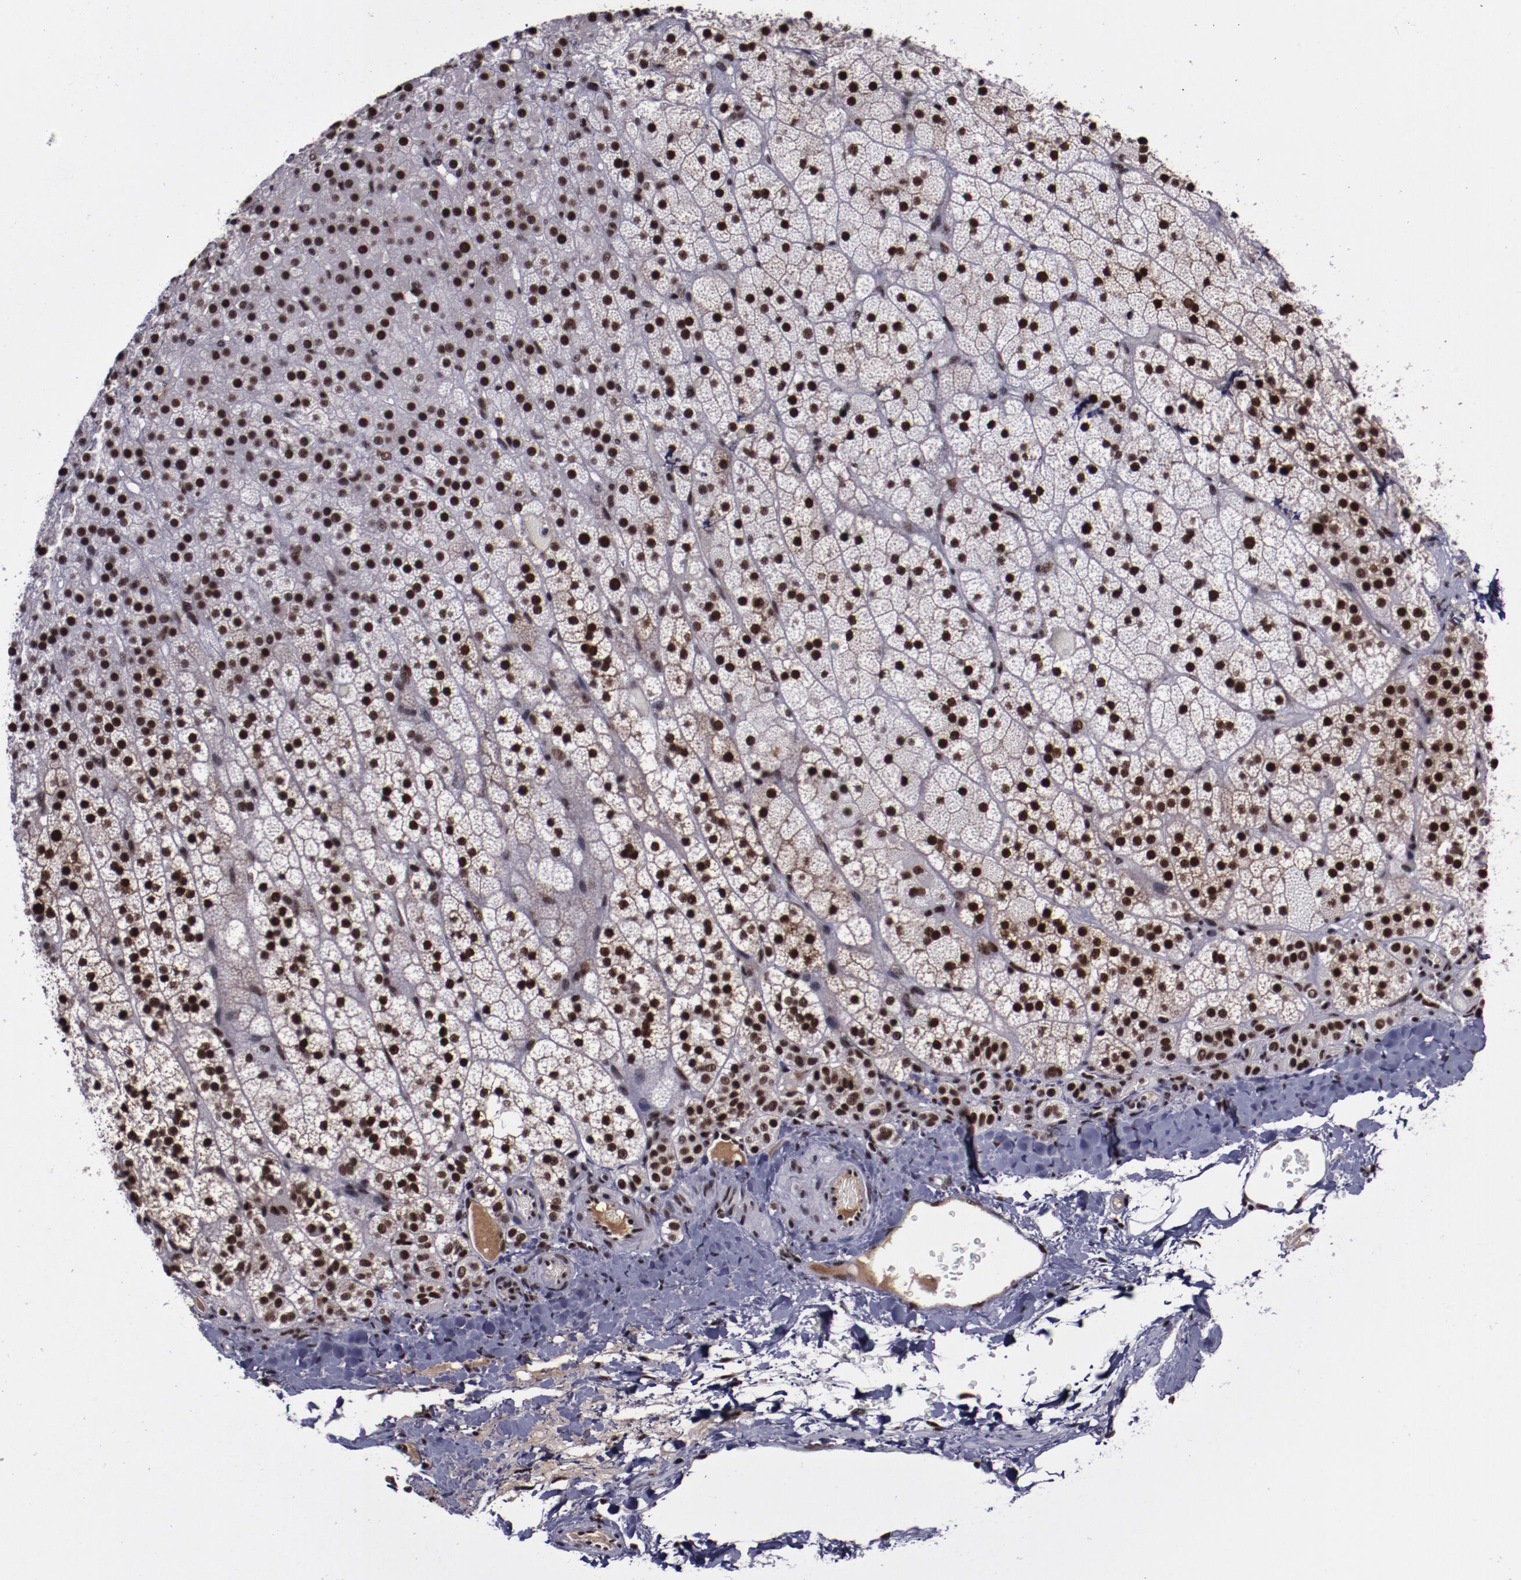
{"staining": {"intensity": "strong", "quantity": ">75%", "location": "nuclear"}, "tissue": "adrenal gland", "cell_type": "Glandular cells", "image_type": "normal", "snomed": [{"axis": "morphology", "description": "Normal tissue, NOS"}, {"axis": "topography", "description": "Adrenal gland"}], "caption": "Adrenal gland stained with DAB (3,3'-diaminobenzidine) IHC demonstrates high levels of strong nuclear expression in approximately >75% of glandular cells.", "gene": "ERH", "patient": {"sex": "male", "age": 35}}